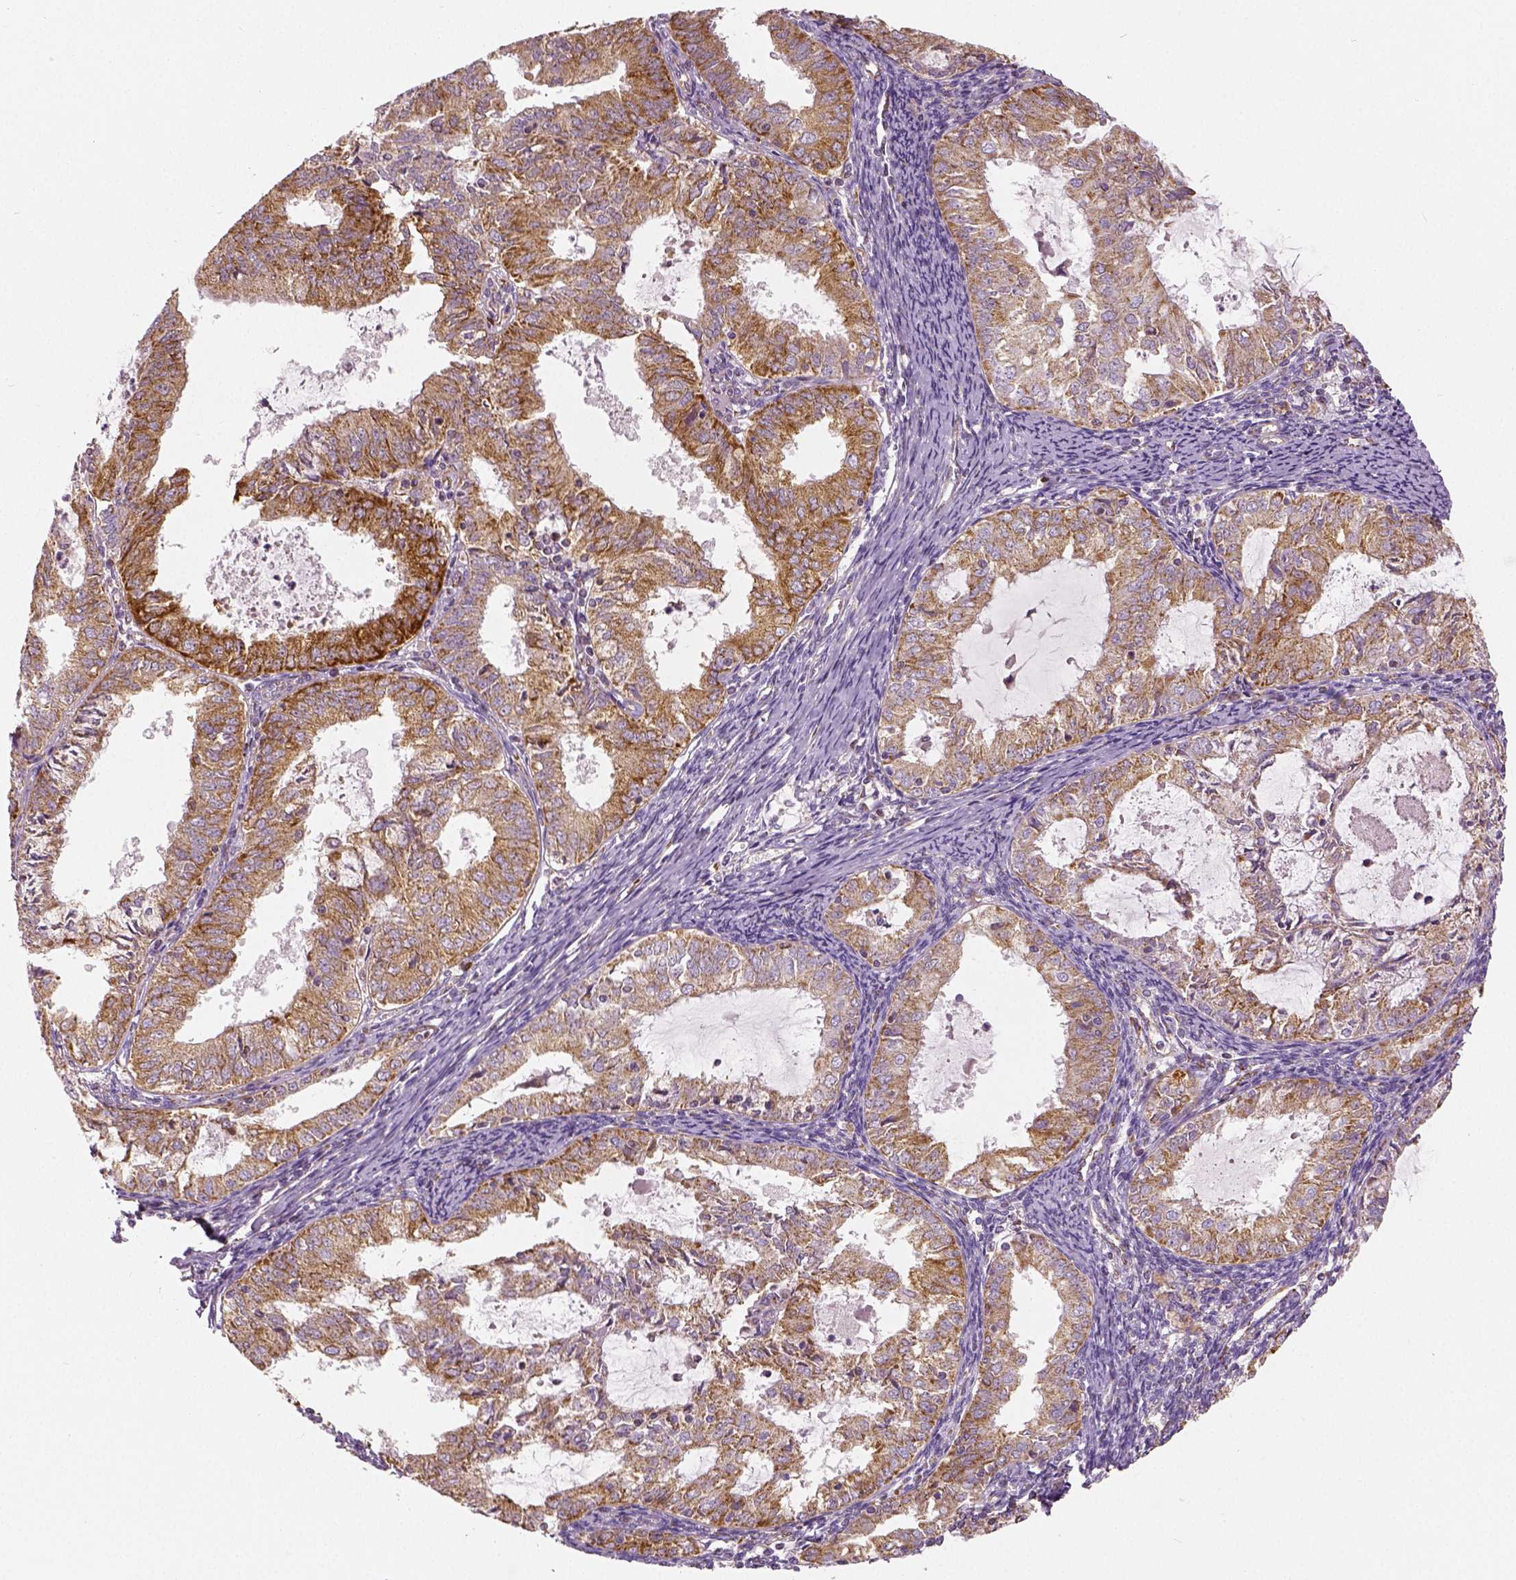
{"staining": {"intensity": "moderate", "quantity": ">75%", "location": "cytoplasmic/membranous"}, "tissue": "endometrial cancer", "cell_type": "Tumor cells", "image_type": "cancer", "snomed": [{"axis": "morphology", "description": "Adenocarcinoma, NOS"}, {"axis": "topography", "description": "Endometrium"}], "caption": "This micrograph exhibits IHC staining of human endometrial adenocarcinoma, with medium moderate cytoplasmic/membranous positivity in about >75% of tumor cells.", "gene": "PGAM5", "patient": {"sex": "female", "age": 57}}